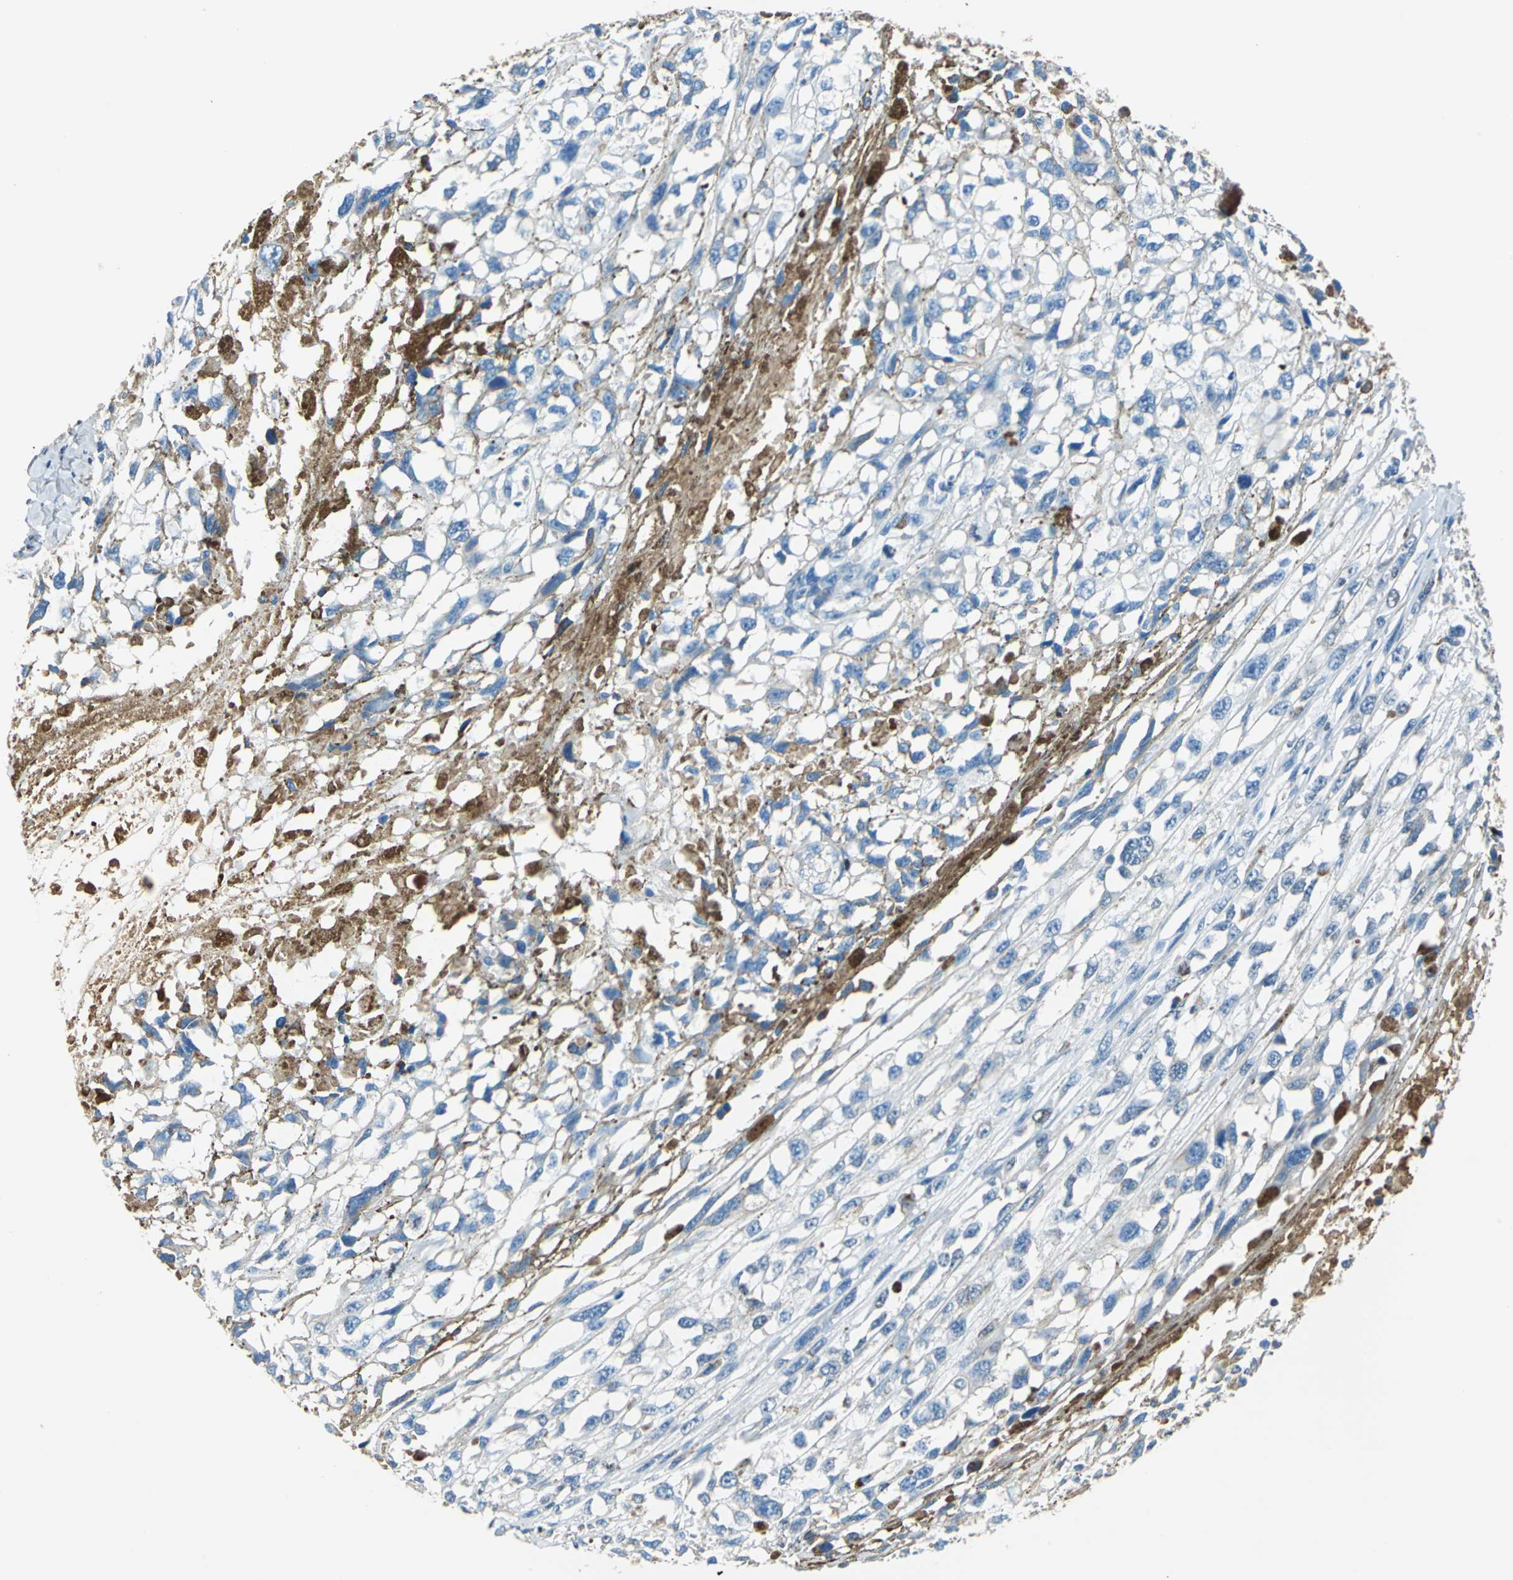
{"staining": {"intensity": "negative", "quantity": "none", "location": "none"}, "tissue": "melanoma", "cell_type": "Tumor cells", "image_type": "cancer", "snomed": [{"axis": "morphology", "description": "Malignant melanoma, Metastatic site"}, {"axis": "topography", "description": "Lymph node"}], "caption": "Tumor cells are negative for protein expression in human melanoma.", "gene": "ALB", "patient": {"sex": "male", "age": 59}}